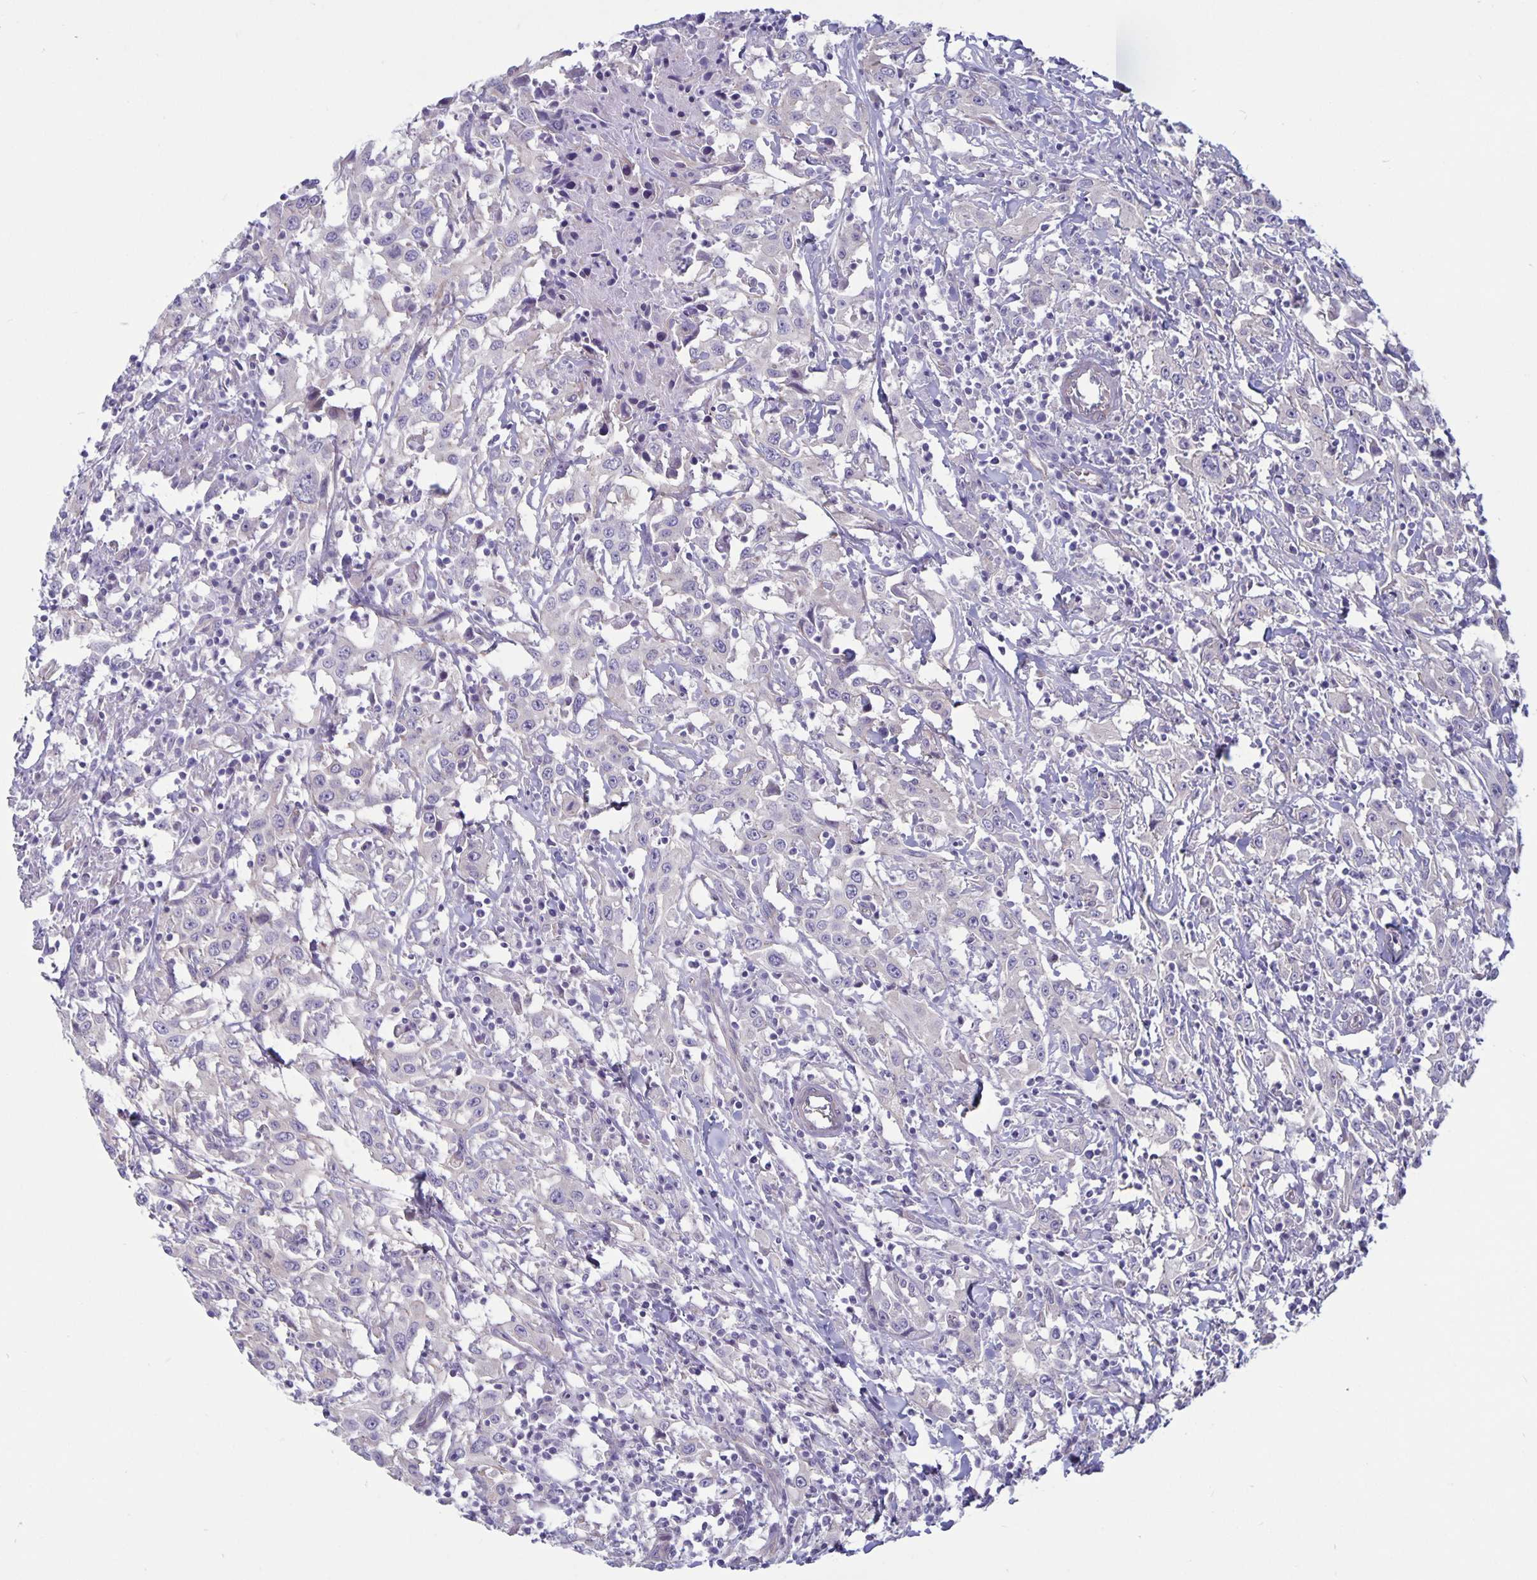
{"staining": {"intensity": "negative", "quantity": "none", "location": "none"}, "tissue": "urothelial cancer", "cell_type": "Tumor cells", "image_type": "cancer", "snomed": [{"axis": "morphology", "description": "Urothelial carcinoma, High grade"}, {"axis": "topography", "description": "Urinary bladder"}], "caption": "Urothelial cancer stained for a protein using IHC shows no staining tumor cells.", "gene": "PLCB3", "patient": {"sex": "male", "age": 61}}